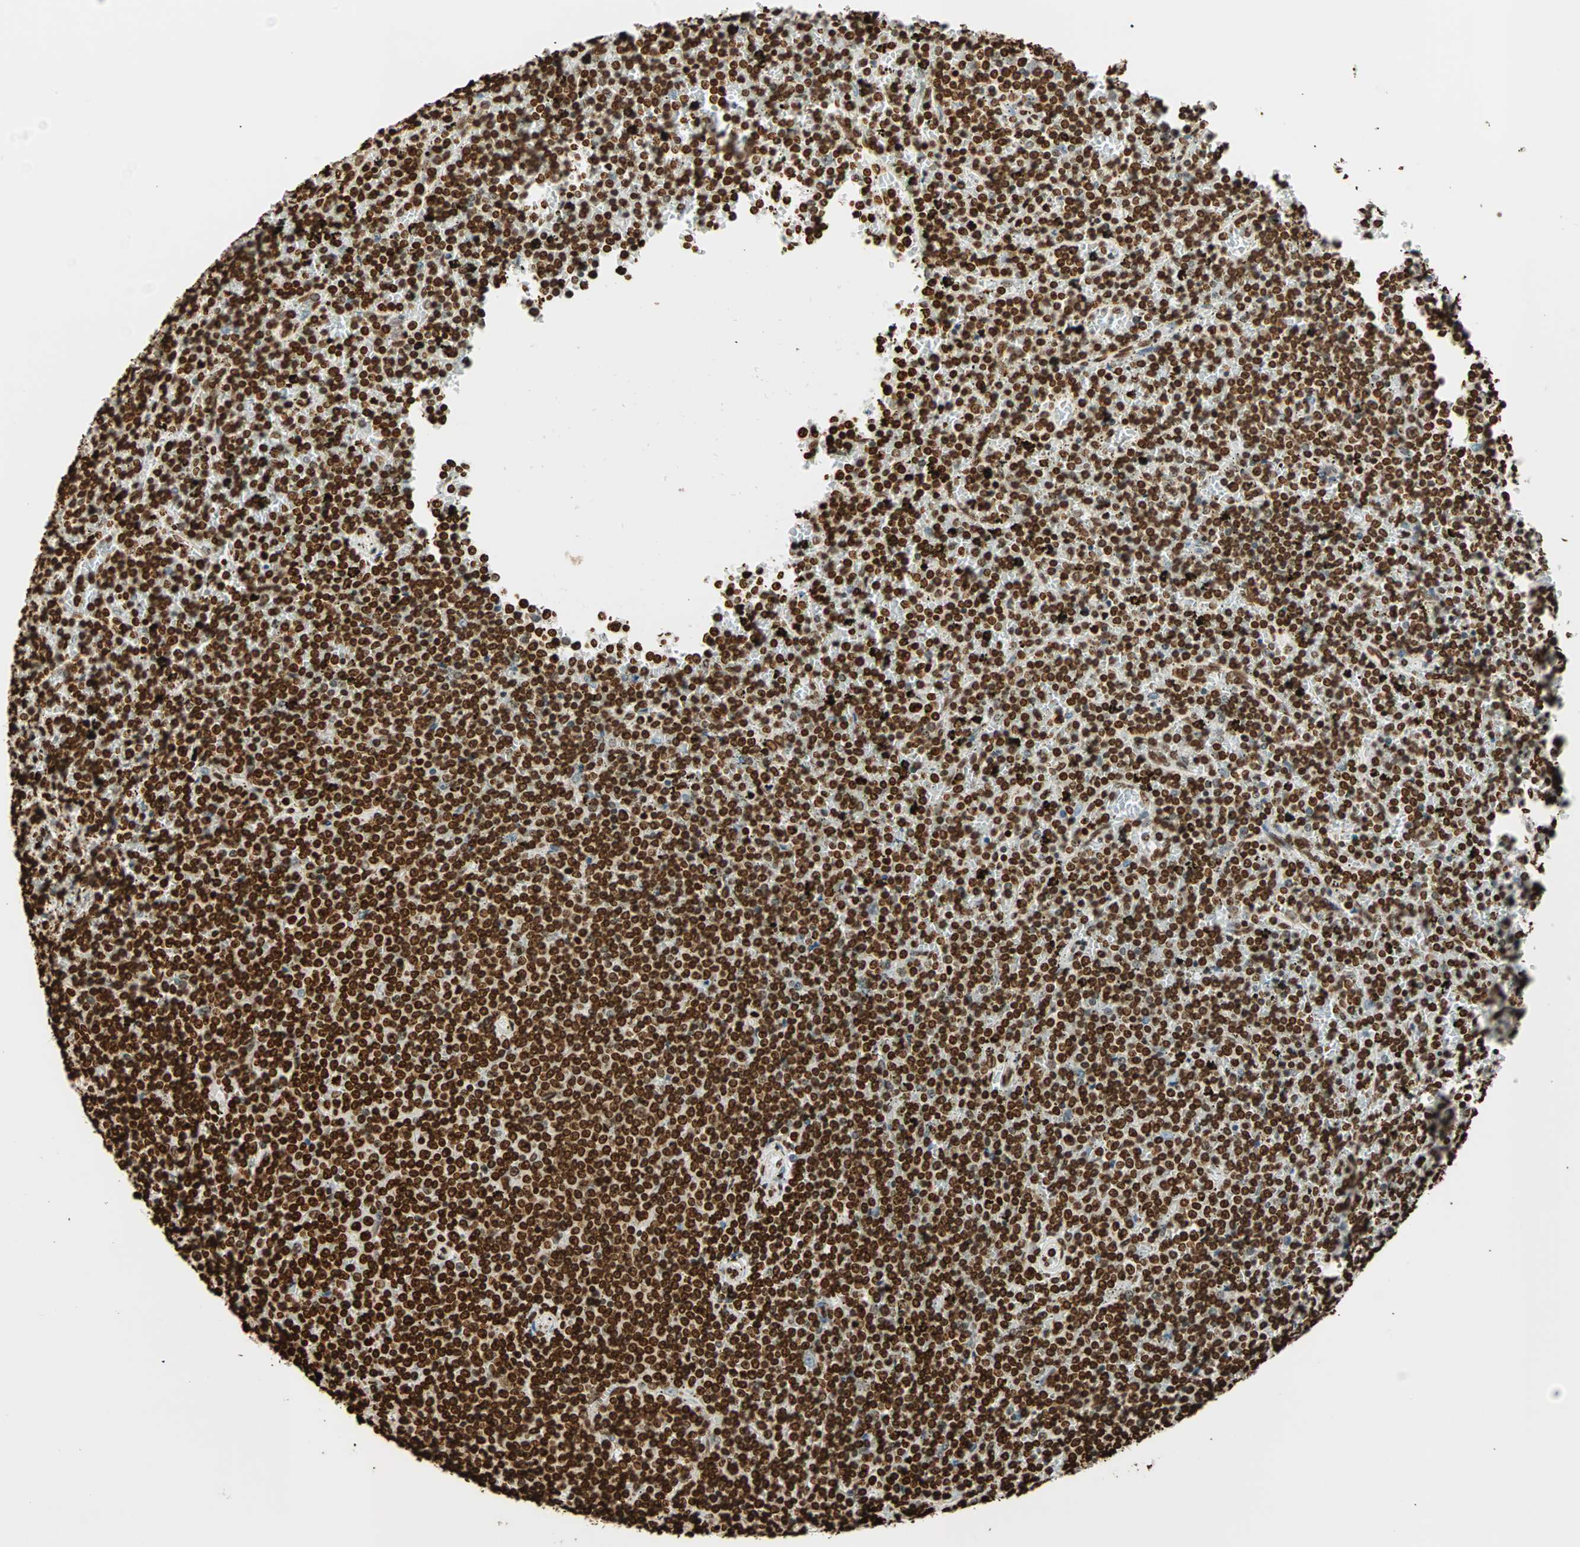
{"staining": {"intensity": "strong", "quantity": ">75%", "location": "nuclear"}, "tissue": "lymphoma", "cell_type": "Tumor cells", "image_type": "cancer", "snomed": [{"axis": "morphology", "description": "Malignant lymphoma, non-Hodgkin's type, Low grade"}, {"axis": "topography", "description": "Spleen"}], "caption": "Human low-grade malignant lymphoma, non-Hodgkin's type stained with a brown dye exhibits strong nuclear positive positivity in about >75% of tumor cells.", "gene": "GLI2", "patient": {"sex": "female", "age": 77}}